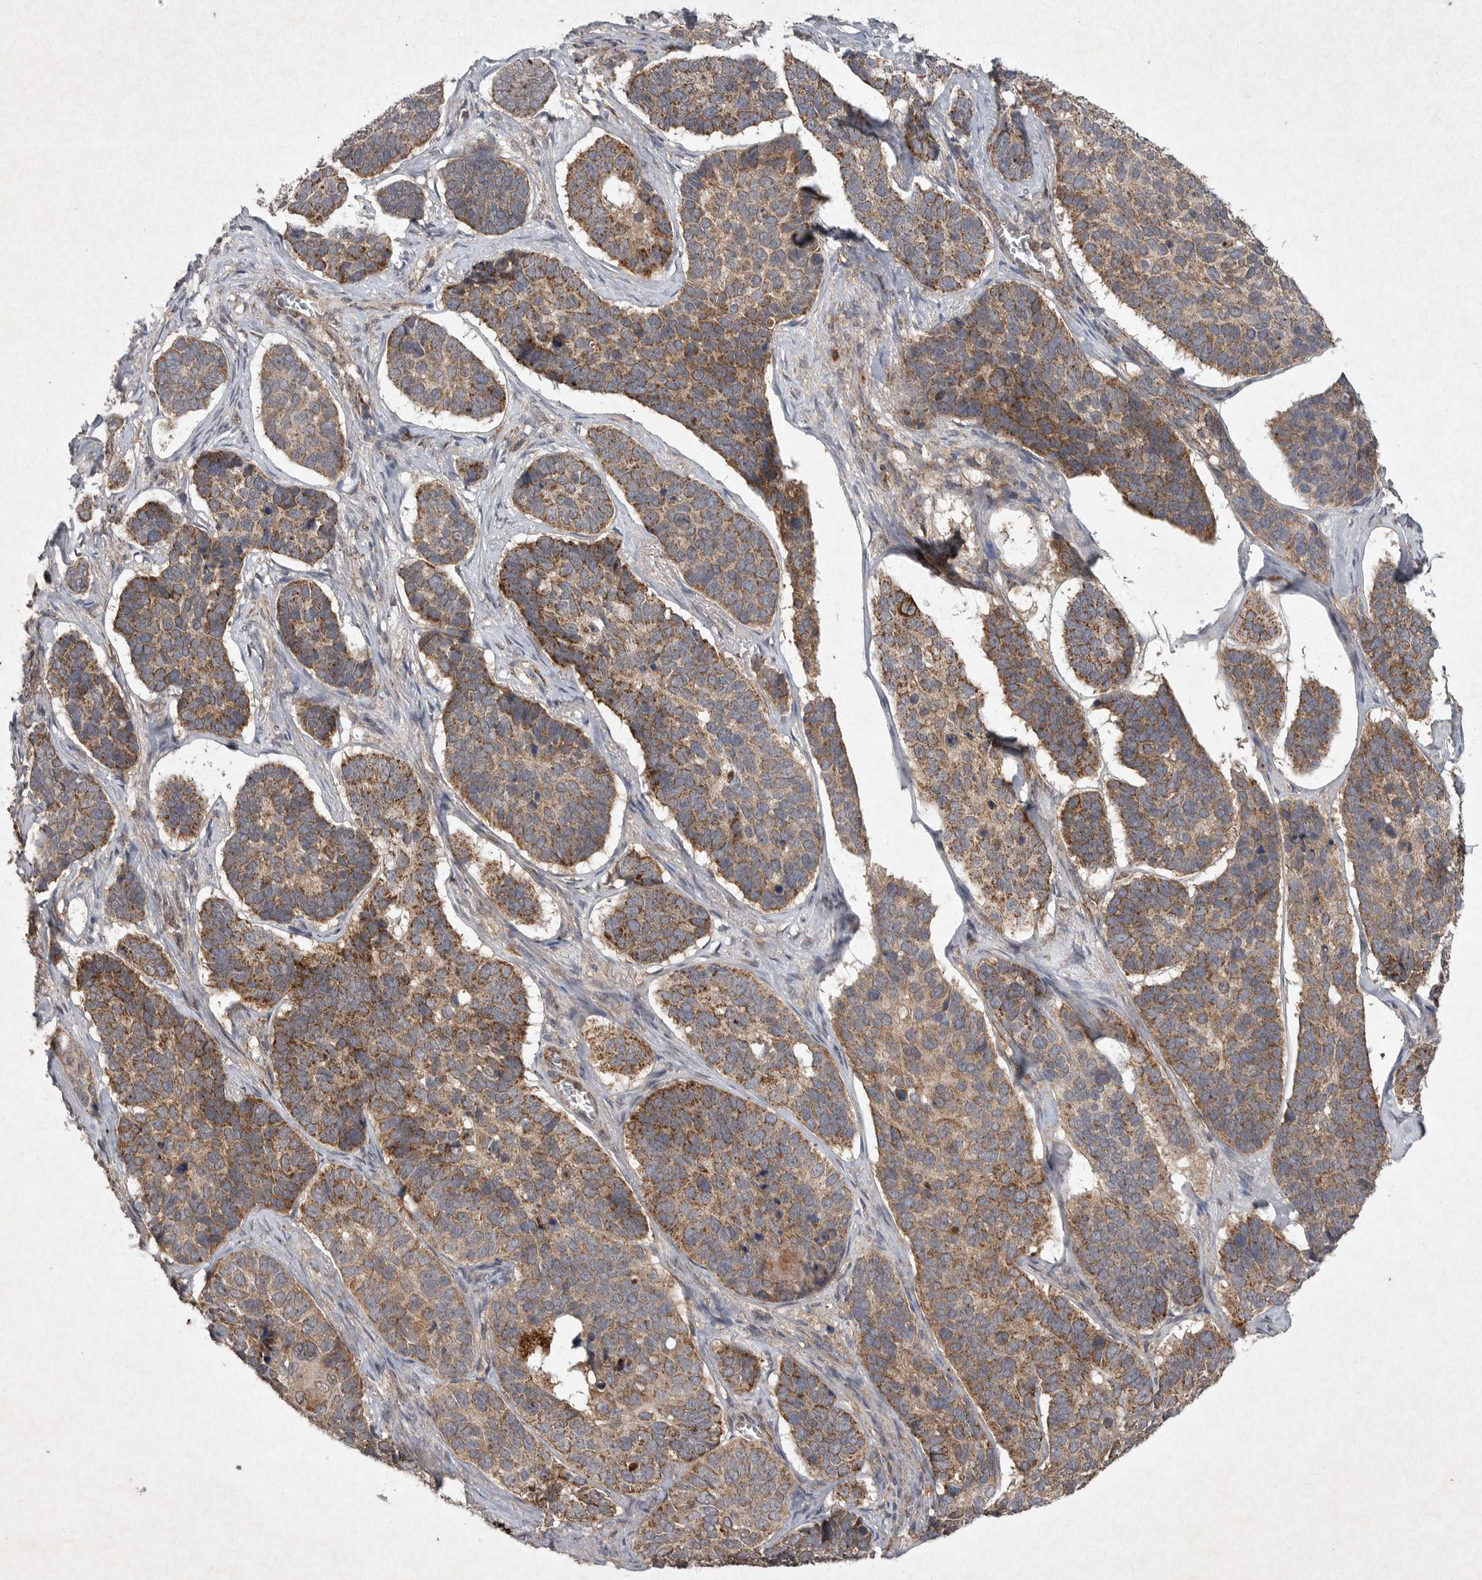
{"staining": {"intensity": "moderate", "quantity": ">75%", "location": "cytoplasmic/membranous"}, "tissue": "skin cancer", "cell_type": "Tumor cells", "image_type": "cancer", "snomed": [{"axis": "morphology", "description": "Basal cell carcinoma"}, {"axis": "topography", "description": "Skin"}], "caption": "Skin cancer (basal cell carcinoma) stained with immunohistochemistry displays moderate cytoplasmic/membranous expression in about >75% of tumor cells.", "gene": "DDR1", "patient": {"sex": "male", "age": 62}}